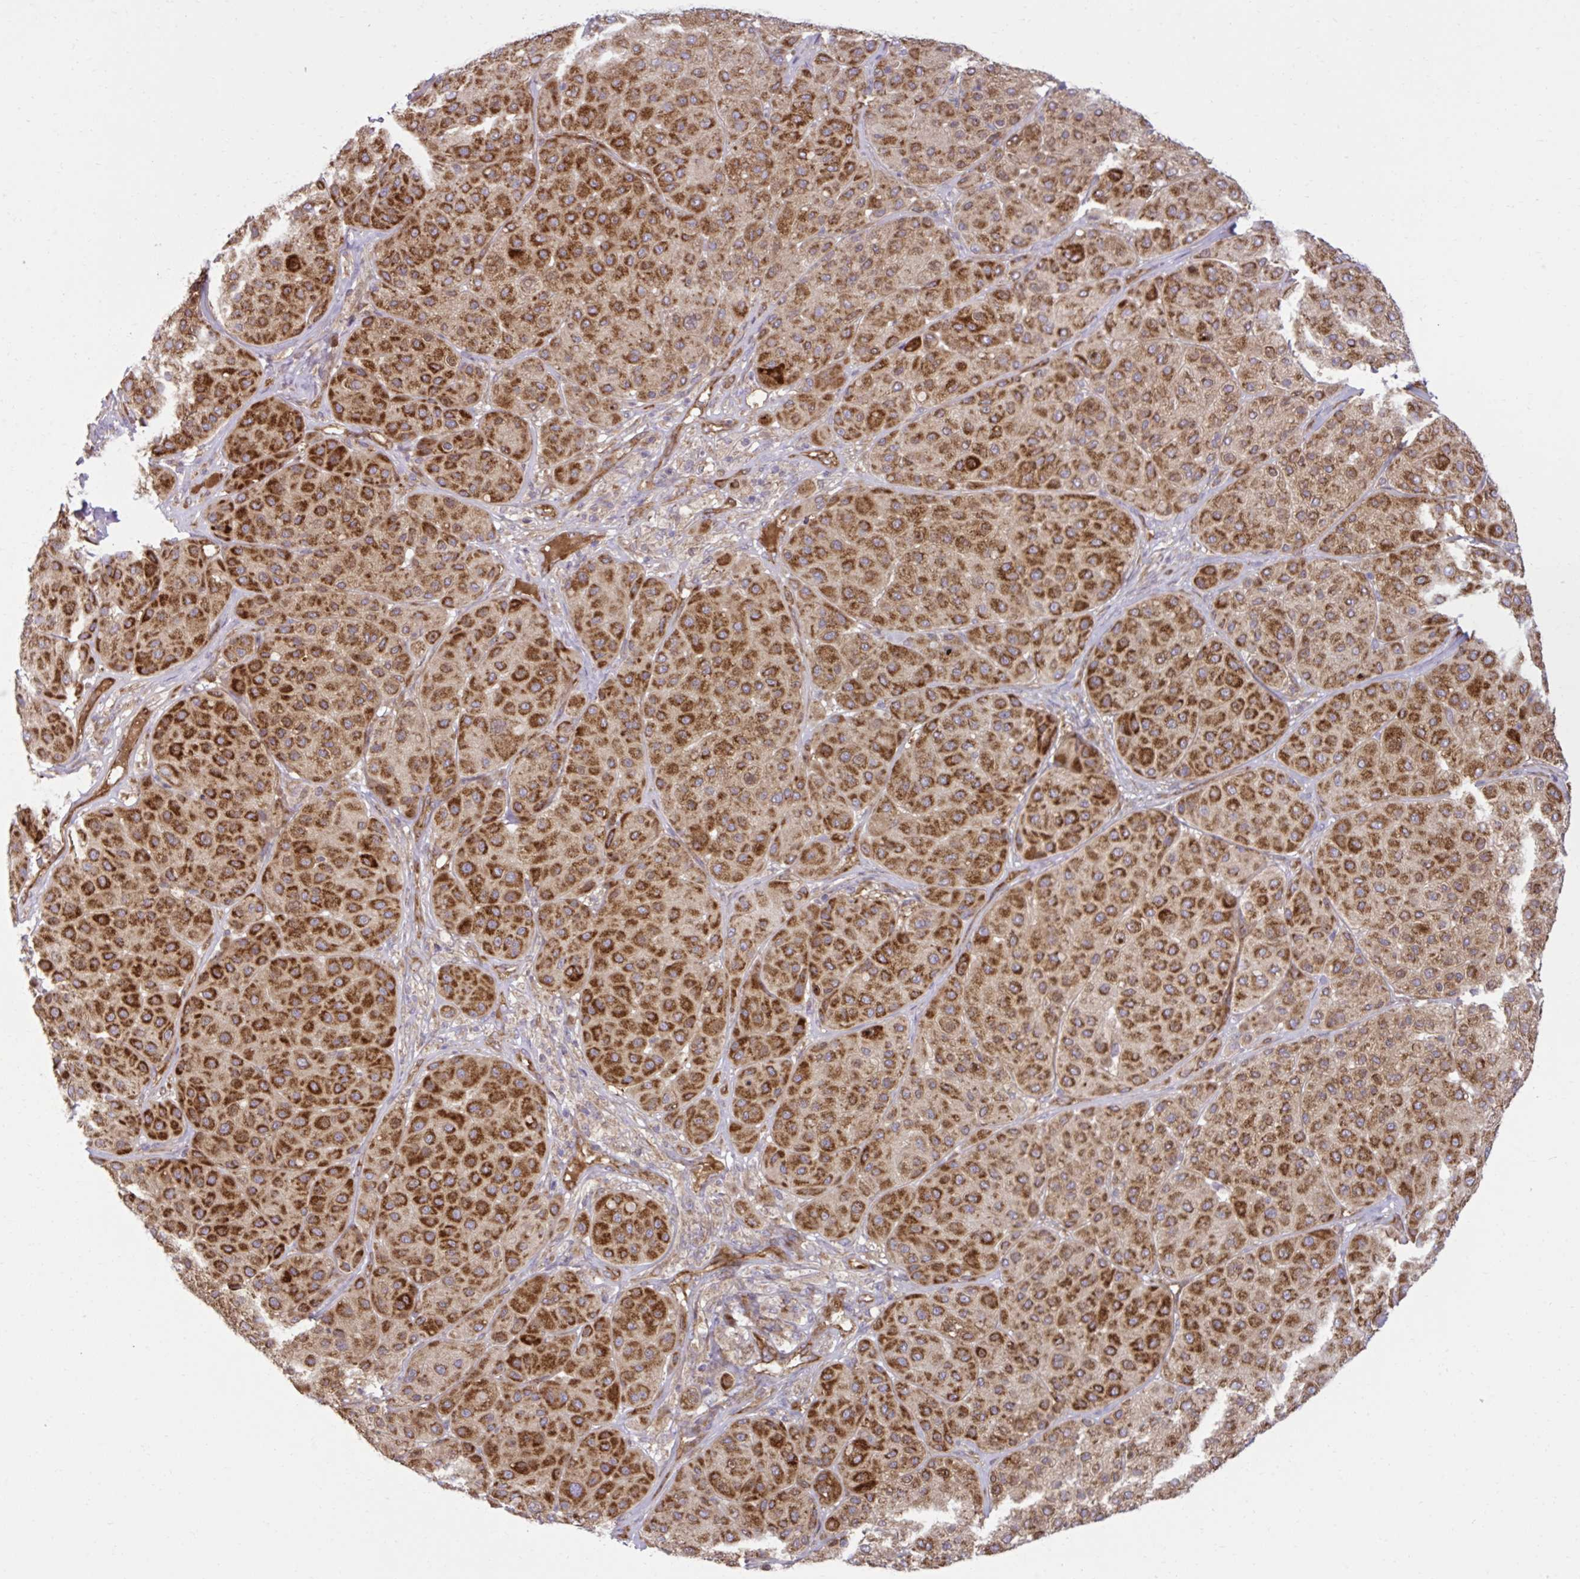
{"staining": {"intensity": "strong", "quantity": ">75%", "location": "cytoplasmic/membranous"}, "tissue": "melanoma", "cell_type": "Tumor cells", "image_type": "cancer", "snomed": [{"axis": "morphology", "description": "Malignant melanoma, Metastatic site"}, {"axis": "topography", "description": "Smooth muscle"}], "caption": "This photomicrograph reveals immunohistochemistry staining of melanoma, with high strong cytoplasmic/membranous expression in about >75% of tumor cells.", "gene": "LIMS1", "patient": {"sex": "male", "age": 41}}